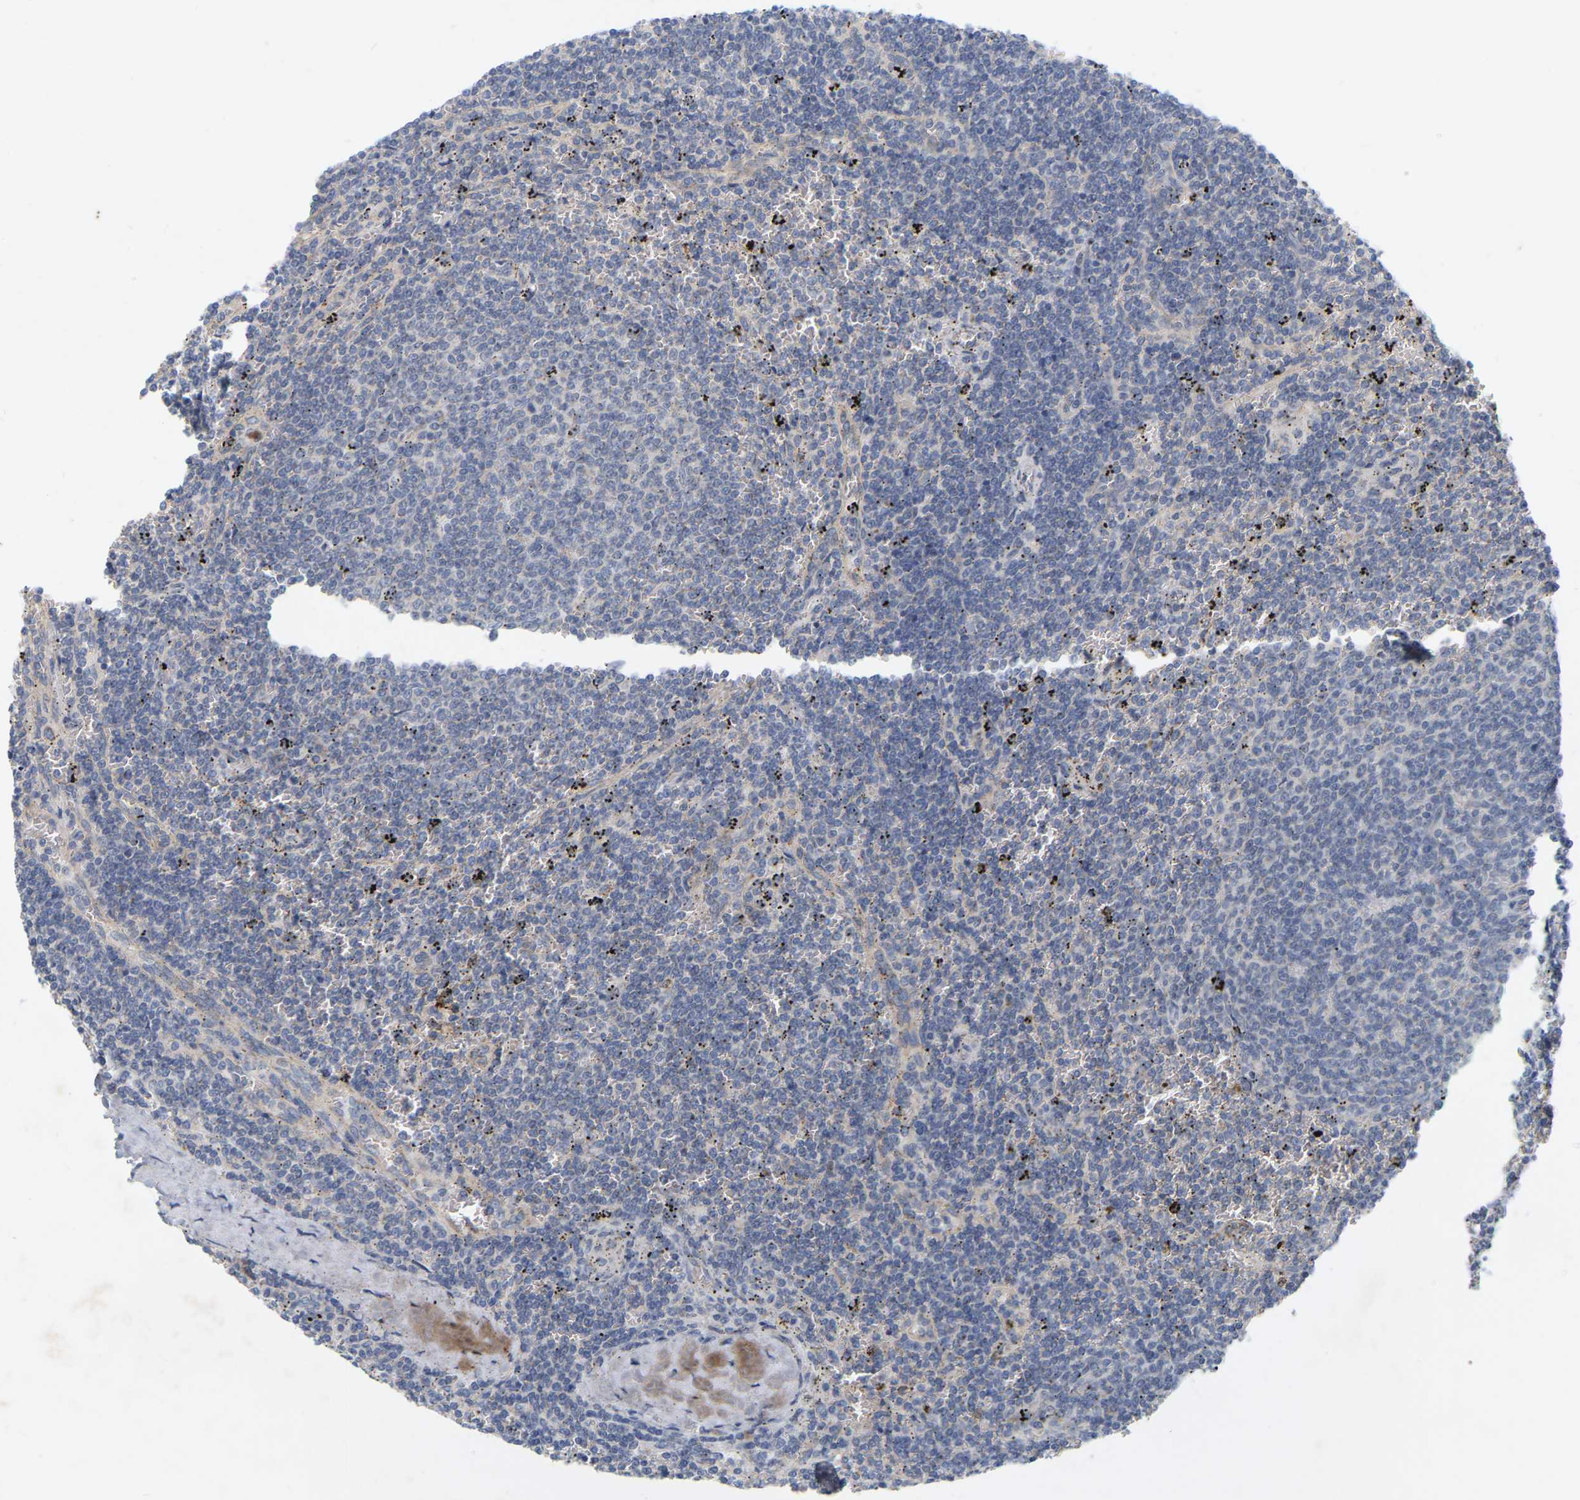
{"staining": {"intensity": "negative", "quantity": "none", "location": "none"}, "tissue": "lymphoma", "cell_type": "Tumor cells", "image_type": "cancer", "snomed": [{"axis": "morphology", "description": "Malignant lymphoma, non-Hodgkin's type, Low grade"}, {"axis": "topography", "description": "Spleen"}], "caption": "This is an IHC image of human malignant lymphoma, non-Hodgkin's type (low-grade). There is no positivity in tumor cells.", "gene": "MINDY4", "patient": {"sex": "female", "age": 50}}